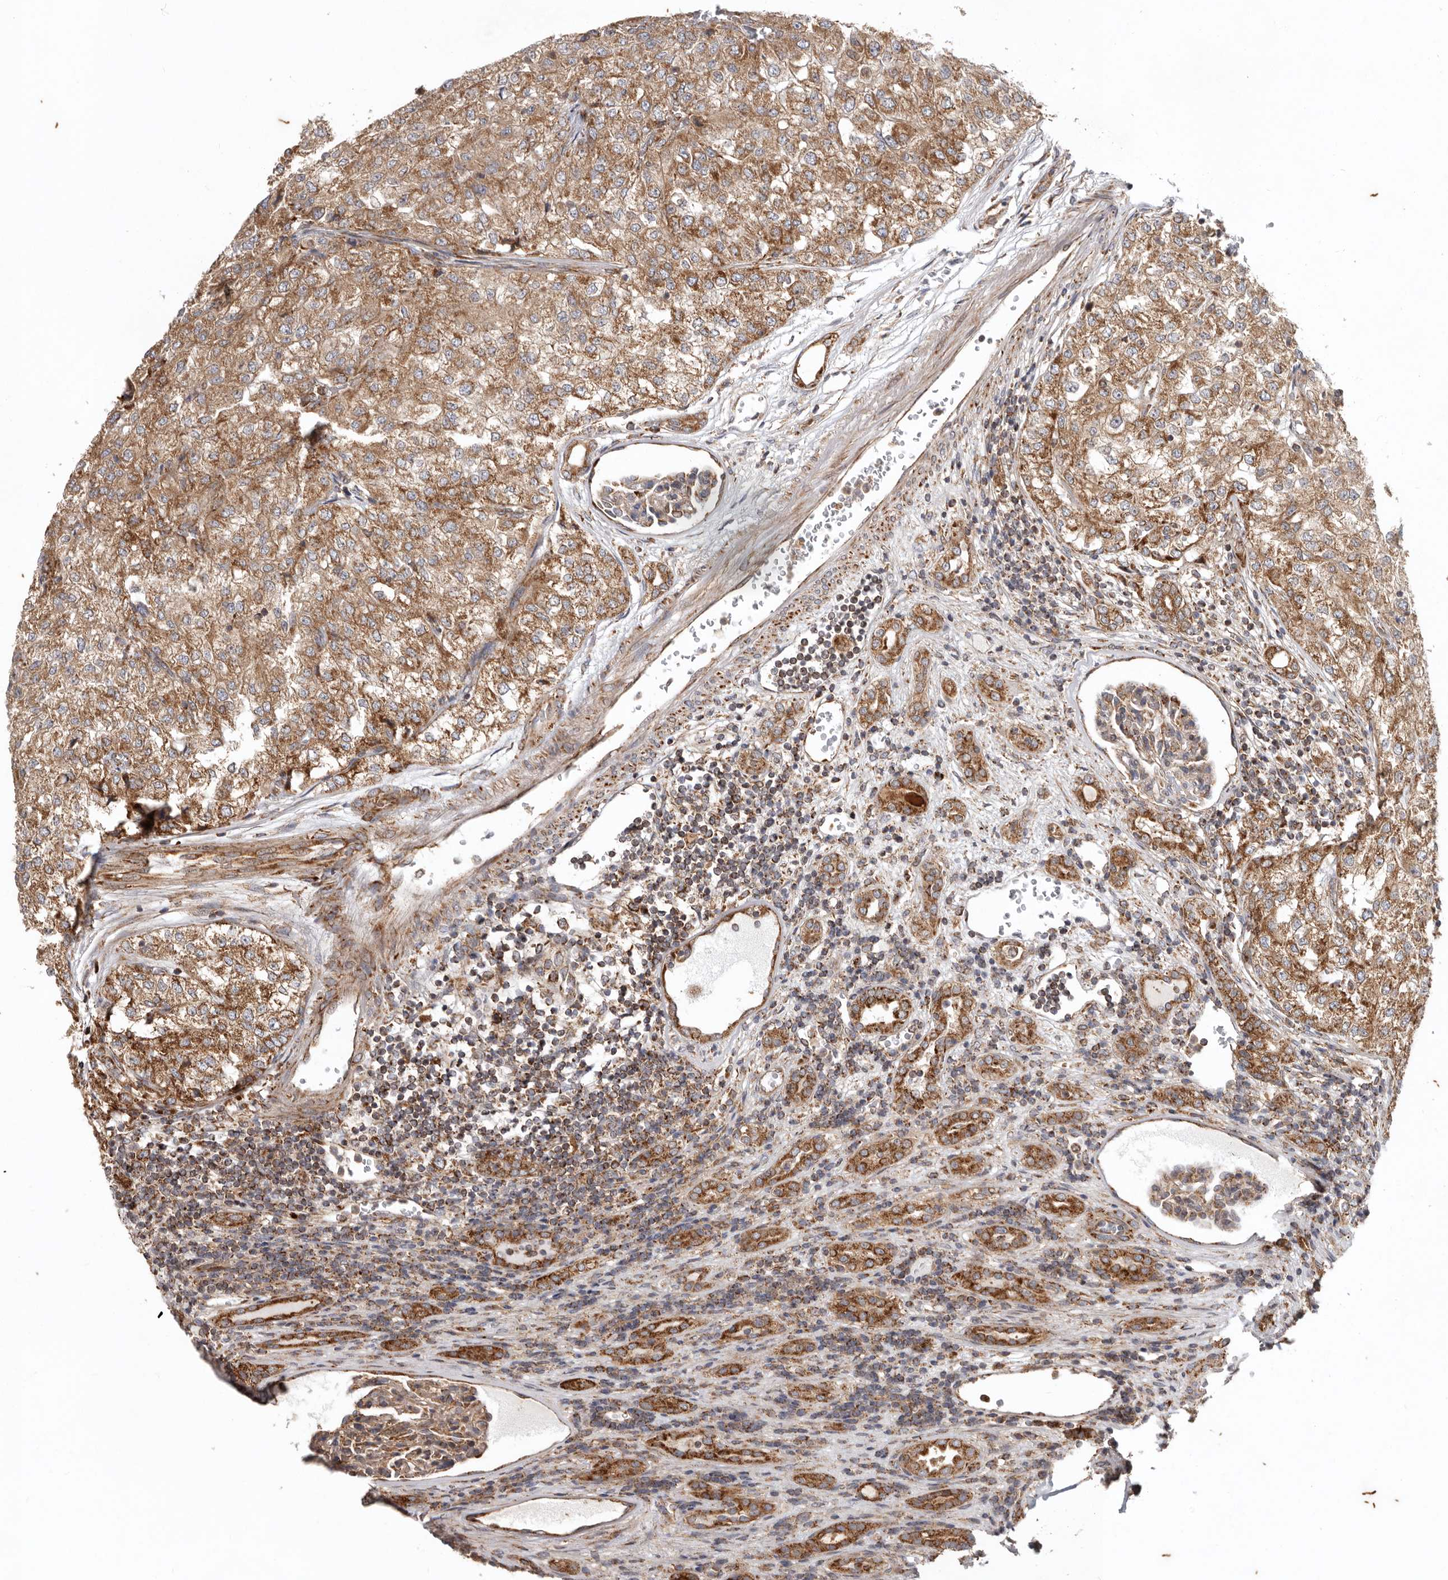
{"staining": {"intensity": "moderate", "quantity": ">75%", "location": "cytoplasmic/membranous"}, "tissue": "renal cancer", "cell_type": "Tumor cells", "image_type": "cancer", "snomed": [{"axis": "morphology", "description": "Adenocarcinoma, NOS"}, {"axis": "topography", "description": "Kidney"}], "caption": "Protein expression analysis of human renal adenocarcinoma reveals moderate cytoplasmic/membranous staining in approximately >75% of tumor cells. The staining was performed using DAB to visualize the protein expression in brown, while the nuclei were stained in blue with hematoxylin (Magnification: 20x).", "gene": "MRPS10", "patient": {"sex": "female", "age": 54}}